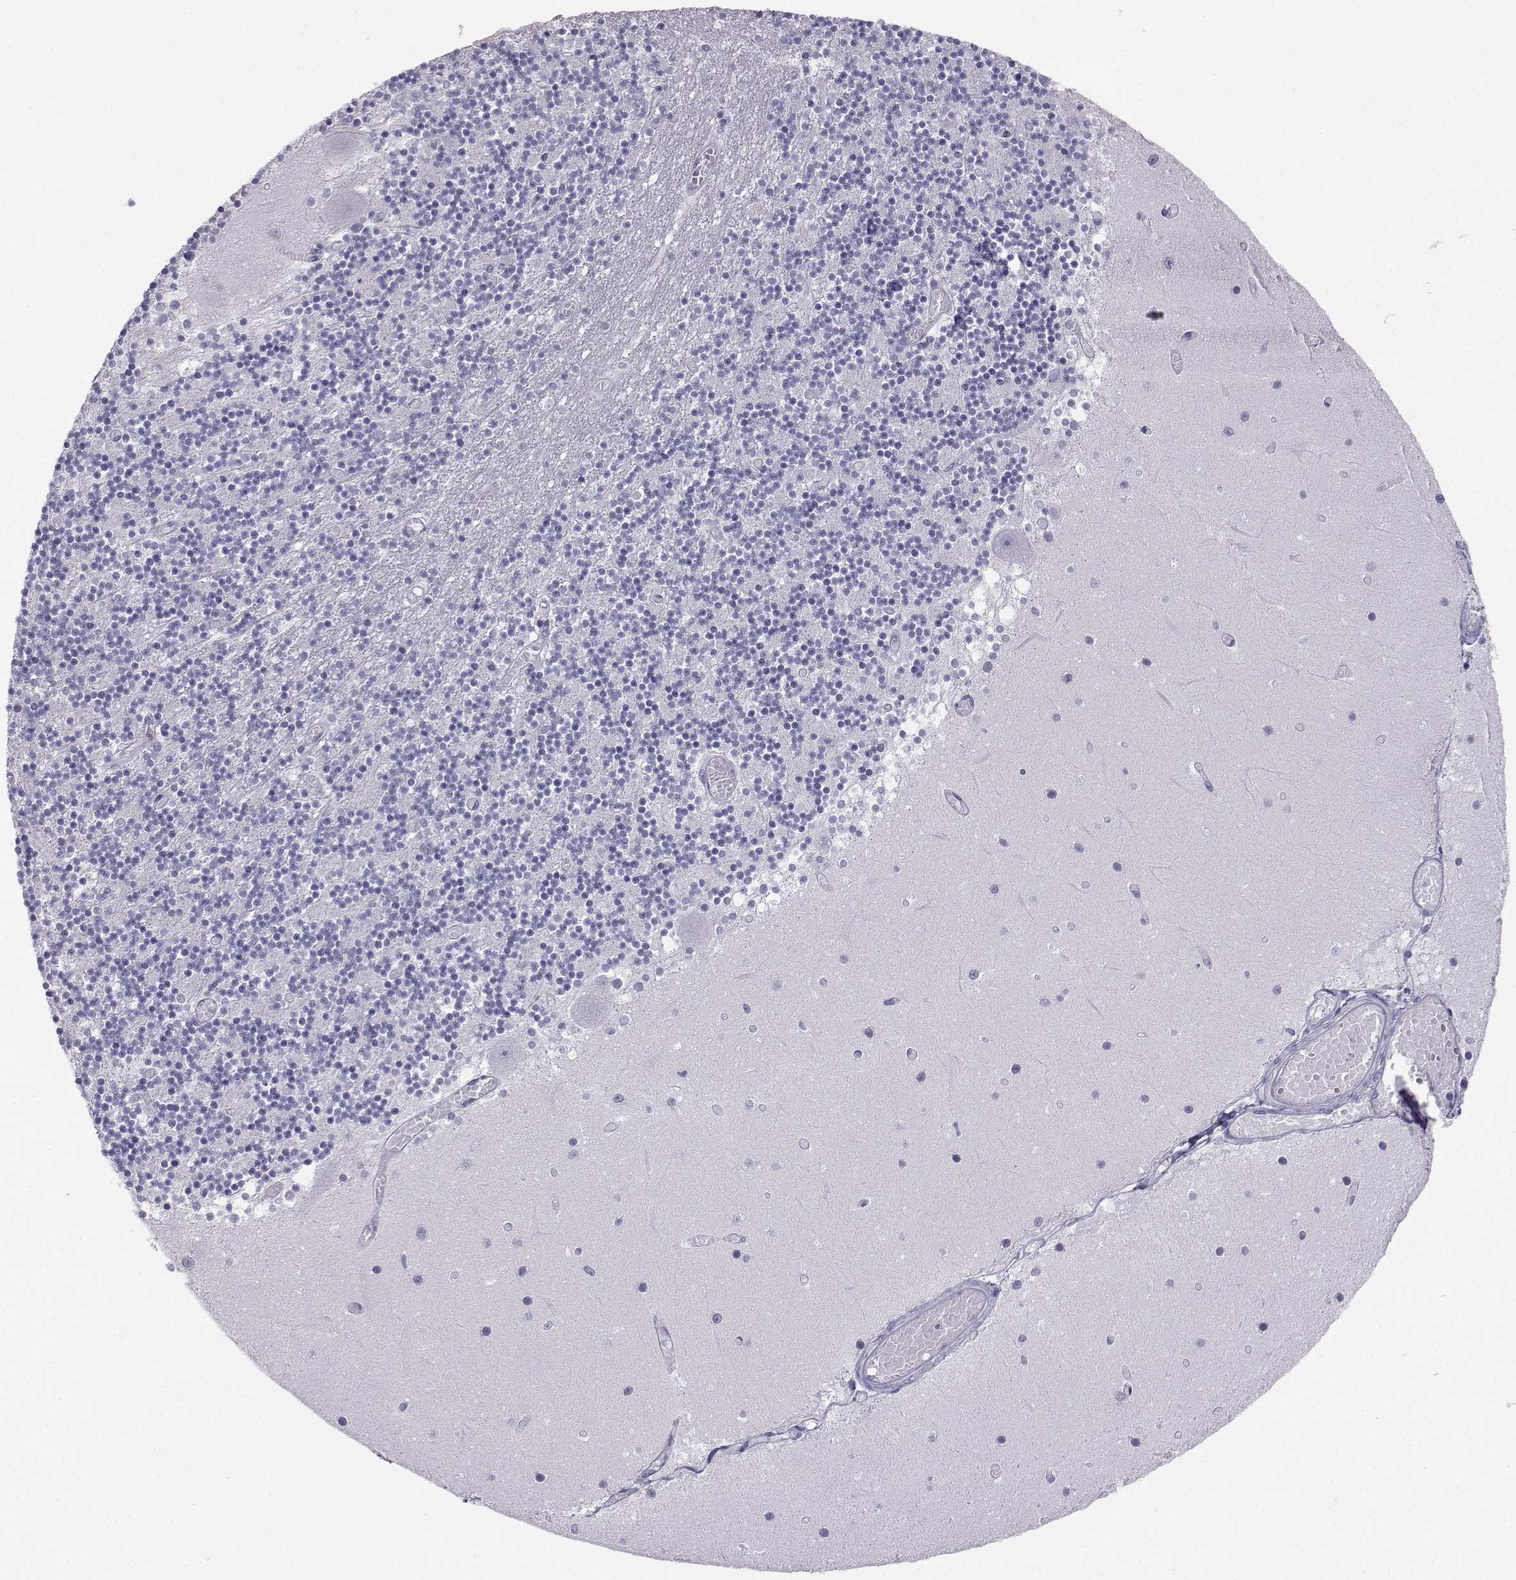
{"staining": {"intensity": "negative", "quantity": "none", "location": "none"}, "tissue": "cerebellum", "cell_type": "Cells in granular layer", "image_type": "normal", "snomed": [{"axis": "morphology", "description": "Normal tissue, NOS"}, {"axis": "topography", "description": "Cerebellum"}], "caption": "IHC of normal cerebellum exhibits no expression in cells in granular layer.", "gene": "SST", "patient": {"sex": "female", "age": 28}}